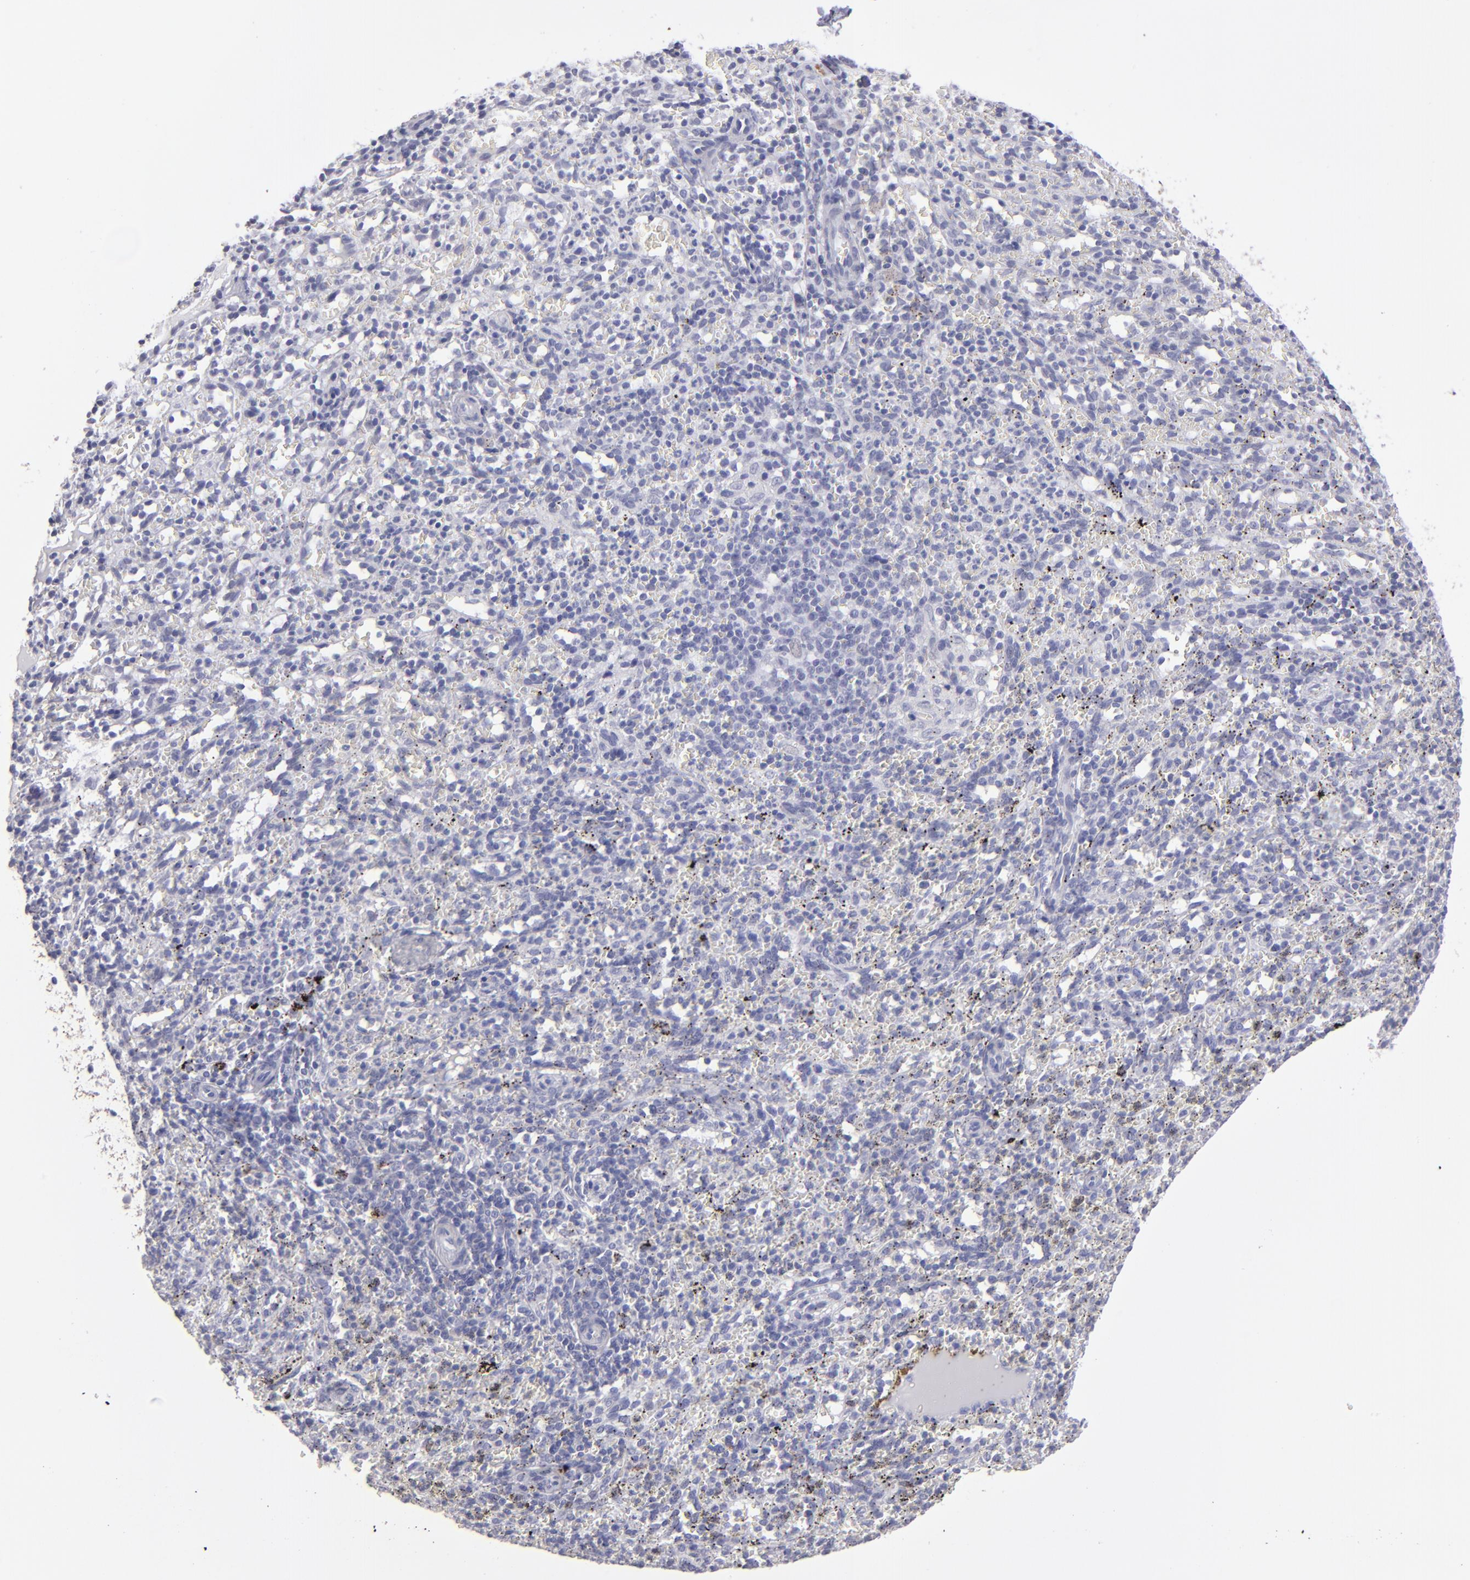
{"staining": {"intensity": "negative", "quantity": "none", "location": "none"}, "tissue": "spleen", "cell_type": "Cells in red pulp", "image_type": "normal", "snomed": [{"axis": "morphology", "description": "Normal tissue, NOS"}, {"axis": "topography", "description": "Spleen"}], "caption": "The immunohistochemistry photomicrograph has no significant staining in cells in red pulp of spleen. (Immunohistochemistry, brightfield microscopy, high magnification).", "gene": "ALDOB", "patient": {"sex": "female", "age": 10}}